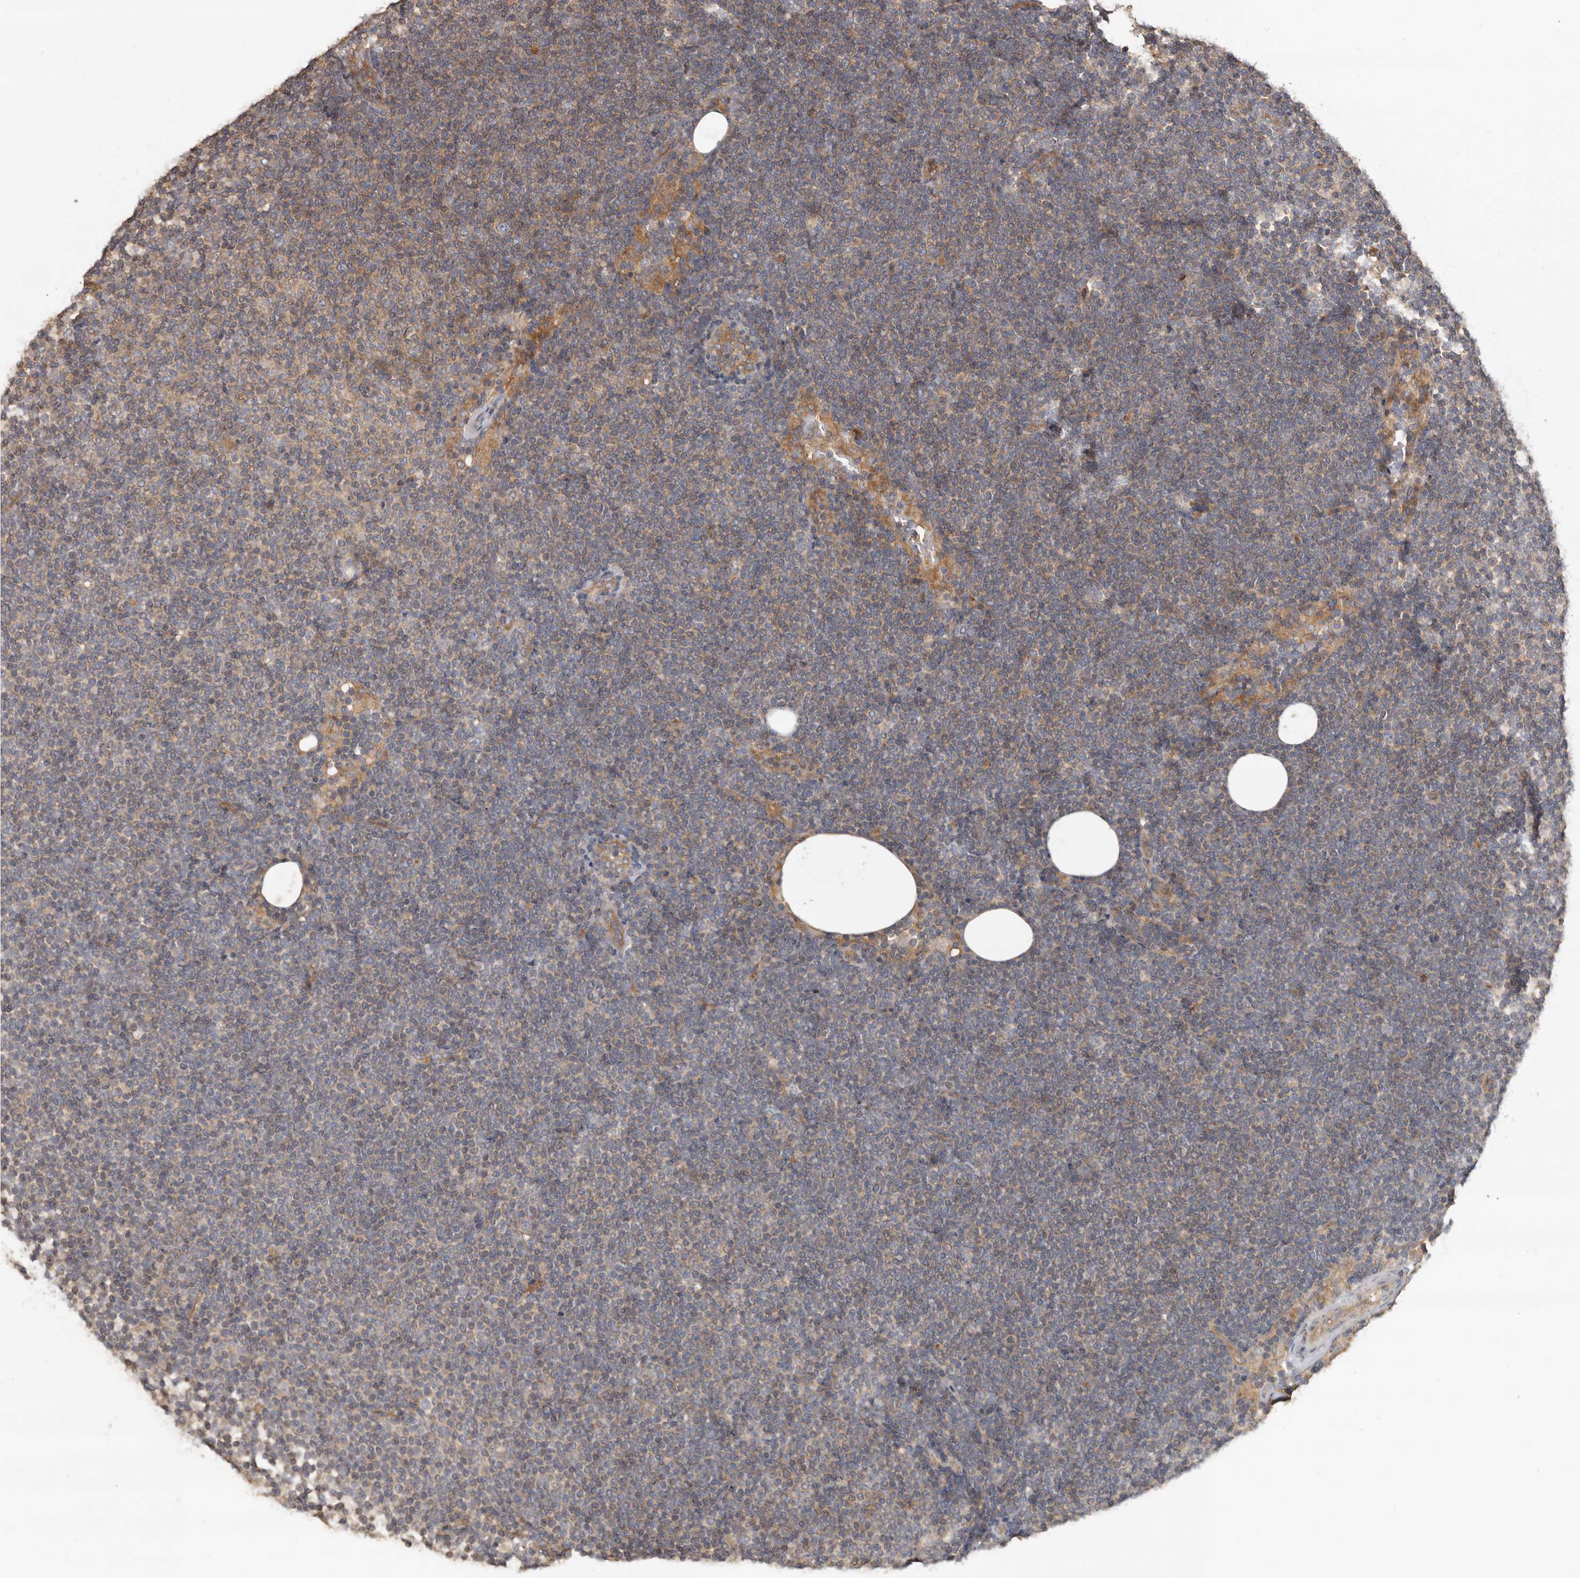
{"staining": {"intensity": "weak", "quantity": "<25%", "location": "cytoplasmic/membranous"}, "tissue": "lymphoma", "cell_type": "Tumor cells", "image_type": "cancer", "snomed": [{"axis": "morphology", "description": "Malignant lymphoma, non-Hodgkin's type, Low grade"}, {"axis": "topography", "description": "Lymph node"}], "caption": "There is no significant positivity in tumor cells of lymphoma. (Brightfield microscopy of DAB immunohistochemistry (IHC) at high magnification).", "gene": "FLCN", "patient": {"sex": "female", "age": 53}}